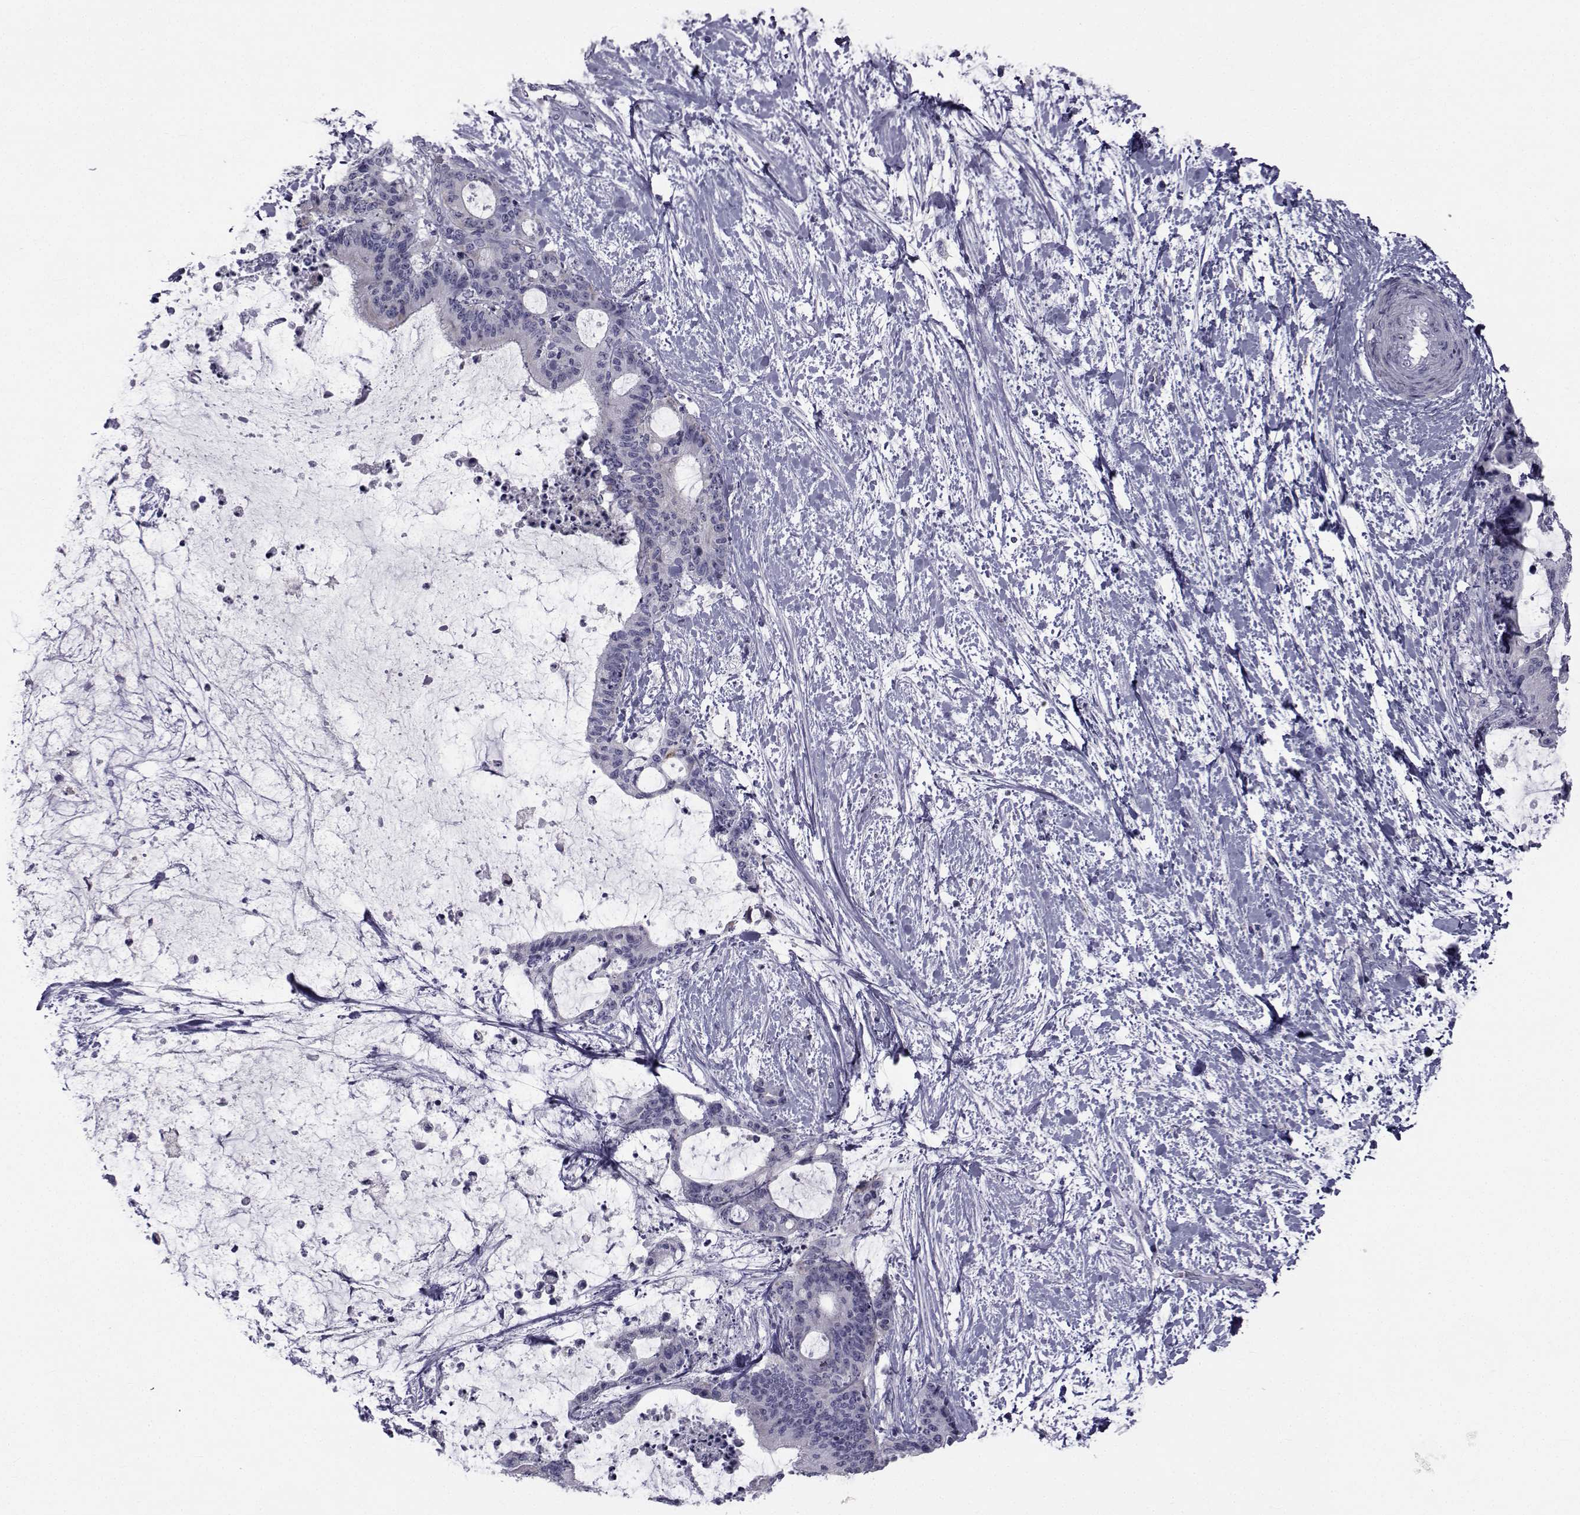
{"staining": {"intensity": "negative", "quantity": "none", "location": "none"}, "tissue": "liver cancer", "cell_type": "Tumor cells", "image_type": "cancer", "snomed": [{"axis": "morphology", "description": "Cholangiocarcinoma"}, {"axis": "topography", "description": "Liver"}], "caption": "Immunohistochemical staining of liver cancer shows no significant staining in tumor cells.", "gene": "FDXR", "patient": {"sex": "female", "age": 73}}